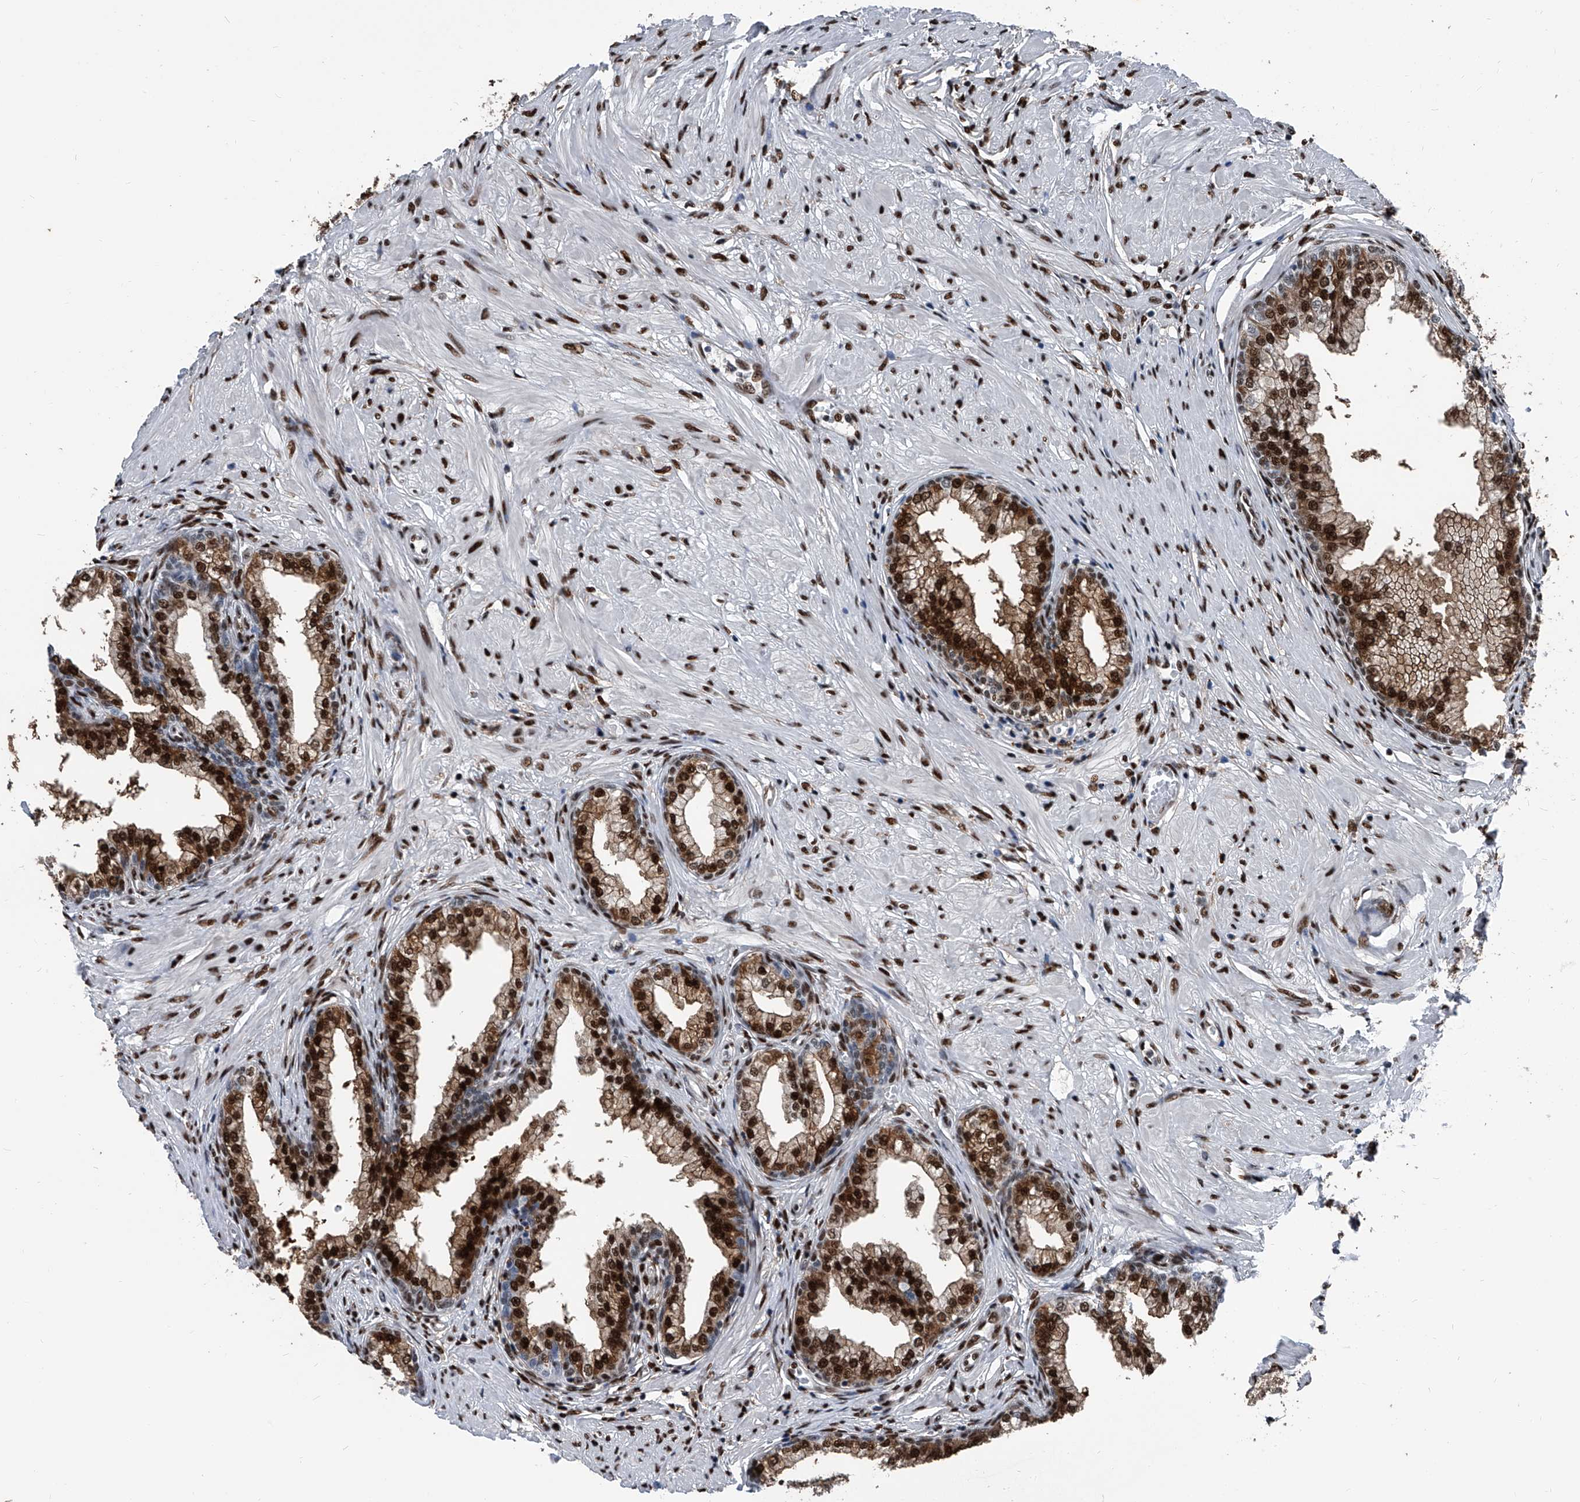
{"staining": {"intensity": "strong", "quantity": "25%-75%", "location": "cytoplasmic/membranous"}, "tissue": "prostate", "cell_type": "Glandular cells", "image_type": "normal", "snomed": [{"axis": "morphology", "description": "Normal tissue, NOS"}, {"axis": "morphology", "description": "Urothelial carcinoma, Low grade"}, {"axis": "topography", "description": "Urinary bladder"}, {"axis": "topography", "description": "Prostate"}], "caption": "Immunohistochemistry (IHC) of unremarkable prostate reveals high levels of strong cytoplasmic/membranous positivity in about 25%-75% of glandular cells. Ihc stains the protein of interest in brown and the nuclei are stained blue.", "gene": "FKBP5", "patient": {"sex": "male", "age": 60}}